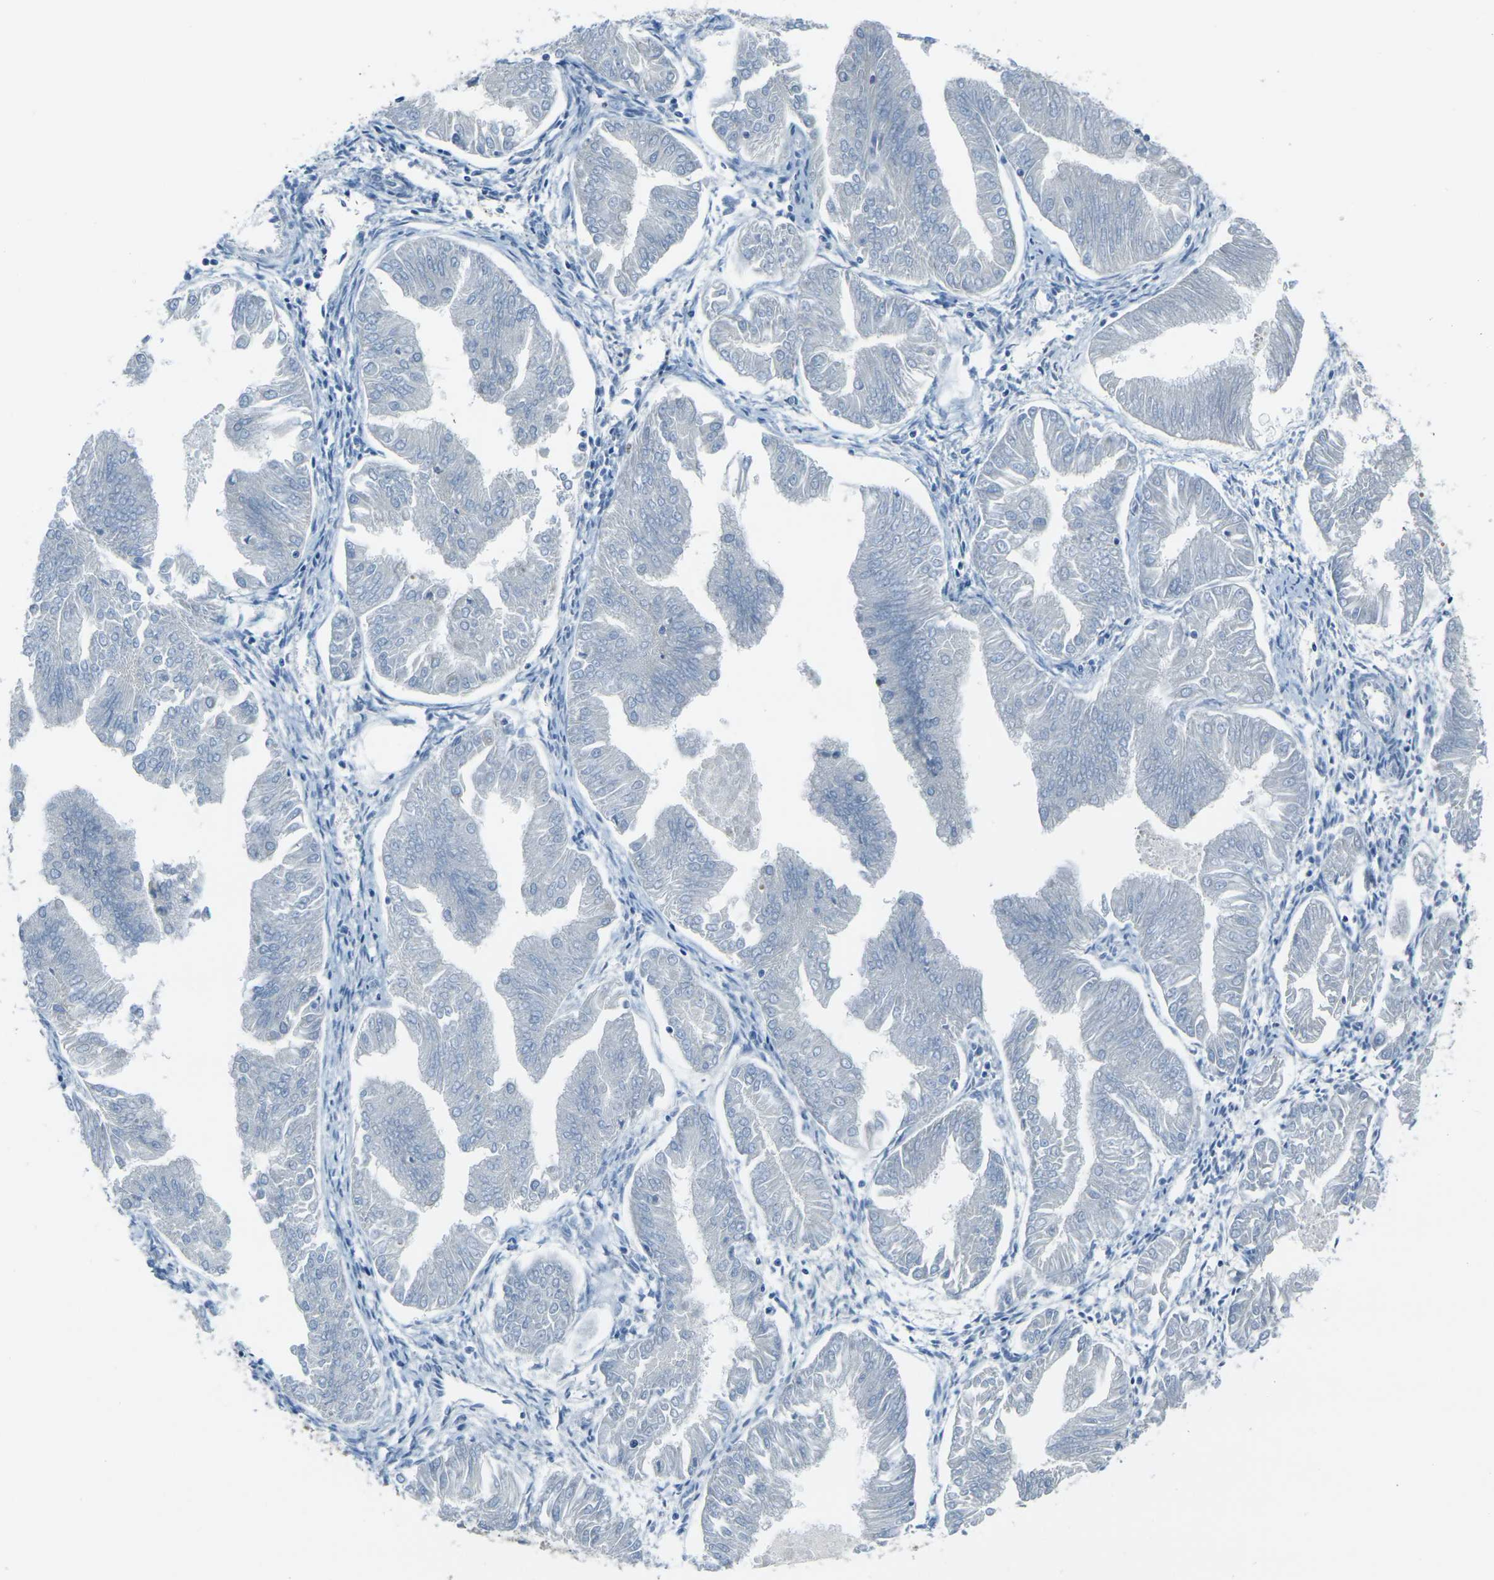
{"staining": {"intensity": "negative", "quantity": "none", "location": "none"}, "tissue": "endometrial cancer", "cell_type": "Tumor cells", "image_type": "cancer", "snomed": [{"axis": "morphology", "description": "Adenocarcinoma, NOS"}, {"axis": "topography", "description": "Endometrium"}], "caption": "This is an IHC micrograph of human adenocarcinoma (endometrial). There is no expression in tumor cells.", "gene": "CELSR2", "patient": {"sex": "female", "age": 53}}